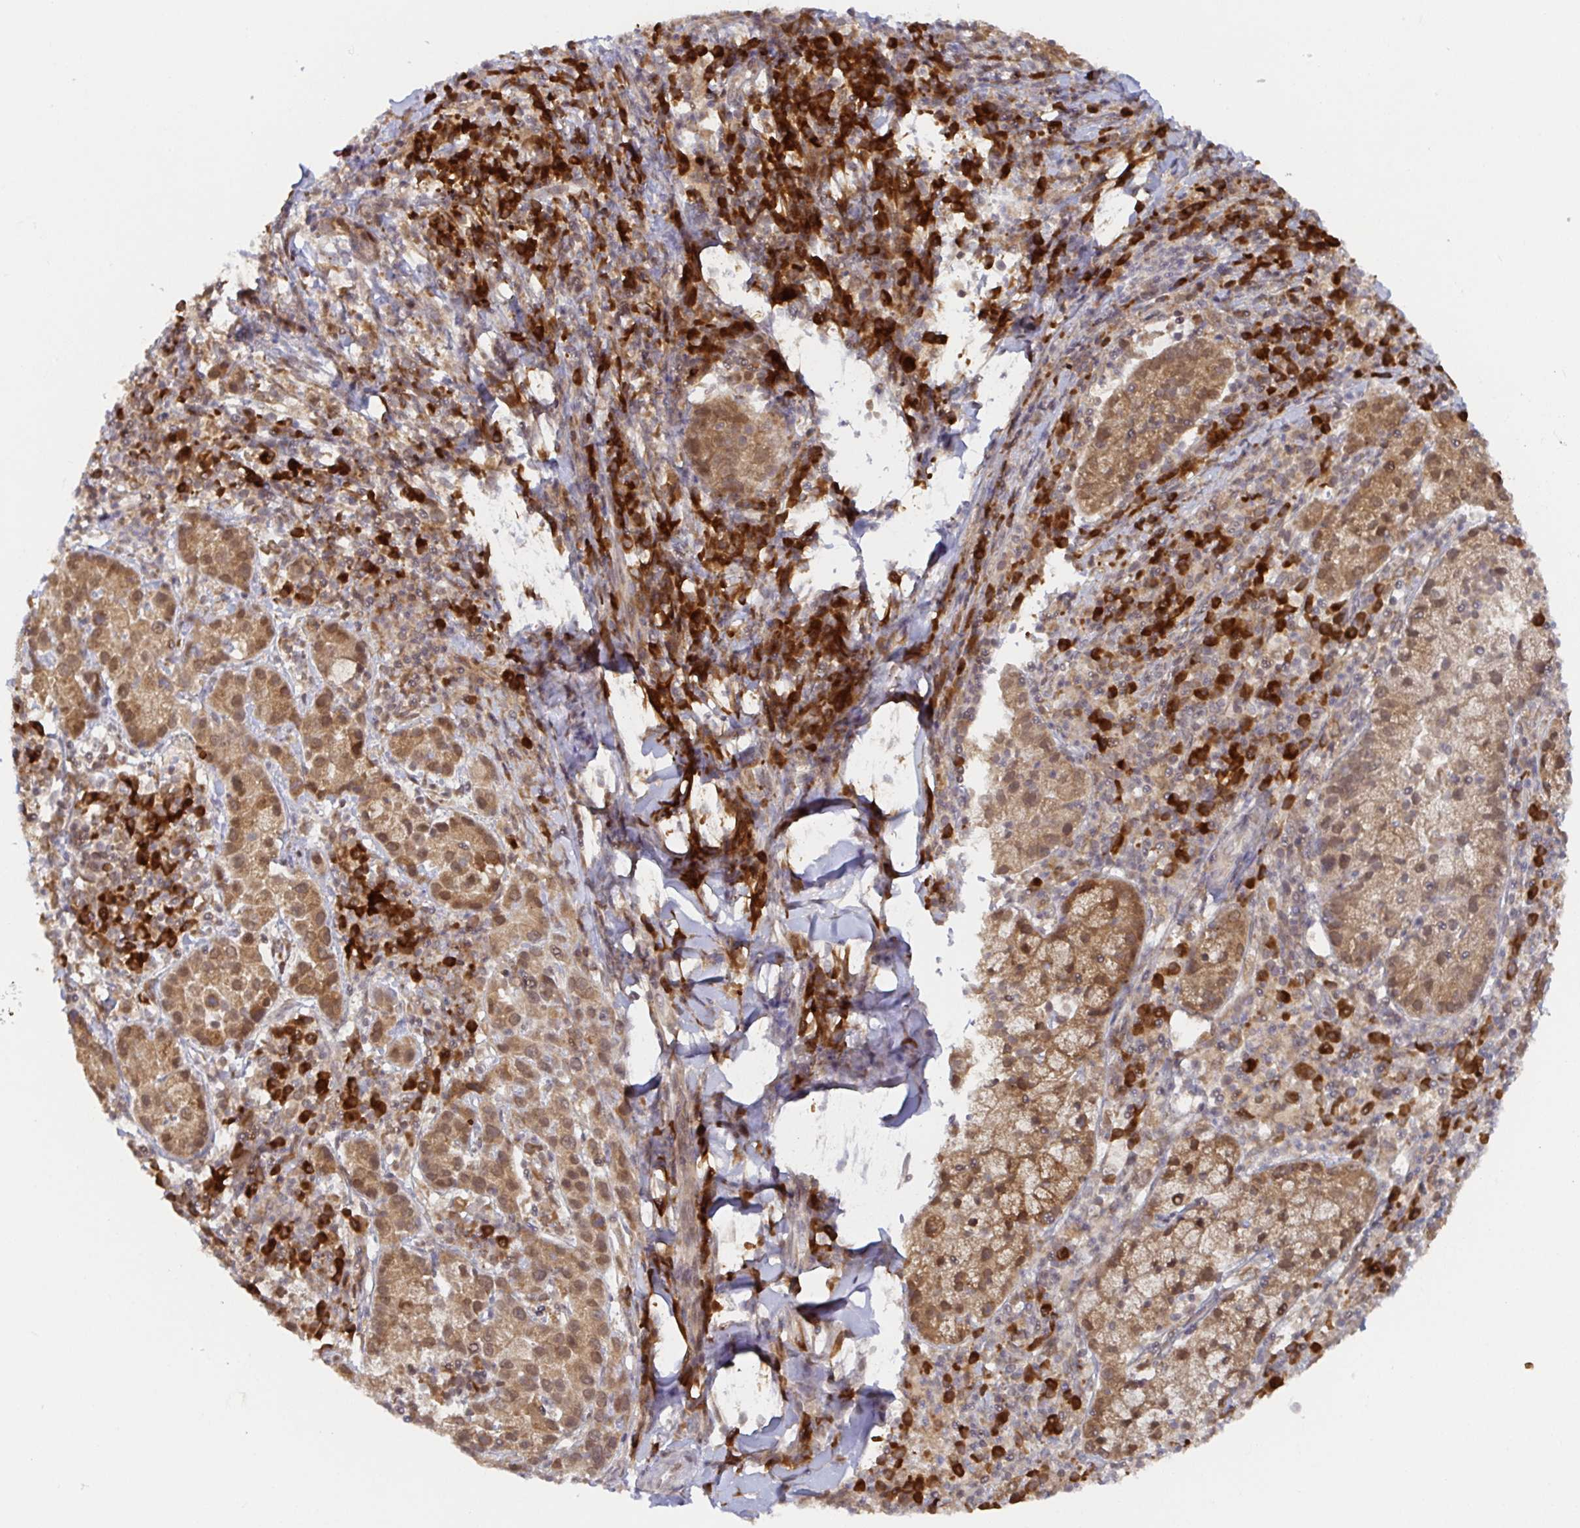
{"staining": {"intensity": "moderate", "quantity": ">75%", "location": "cytoplasmic/membranous"}, "tissue": "cervical cancer", "cell_type": "Tumor cells", "image_type": "cancer", "snomed": [{"axis": "morphology", "description": "Normal tissue, NOS"}, {"axis": "morphology", "description": "Adenocarcinoma, NOS"}, {"axis": "topography", "description": "Cervix"}], "caption": "Cervical adenocarcinoma was stained to show a protein in brown. There is medium levels of moderate cytoplasmic/membranous positivity in about >75% of tumor cells.", "gene": "ALG1", "patient": {"sex": "female", "age": 44}}